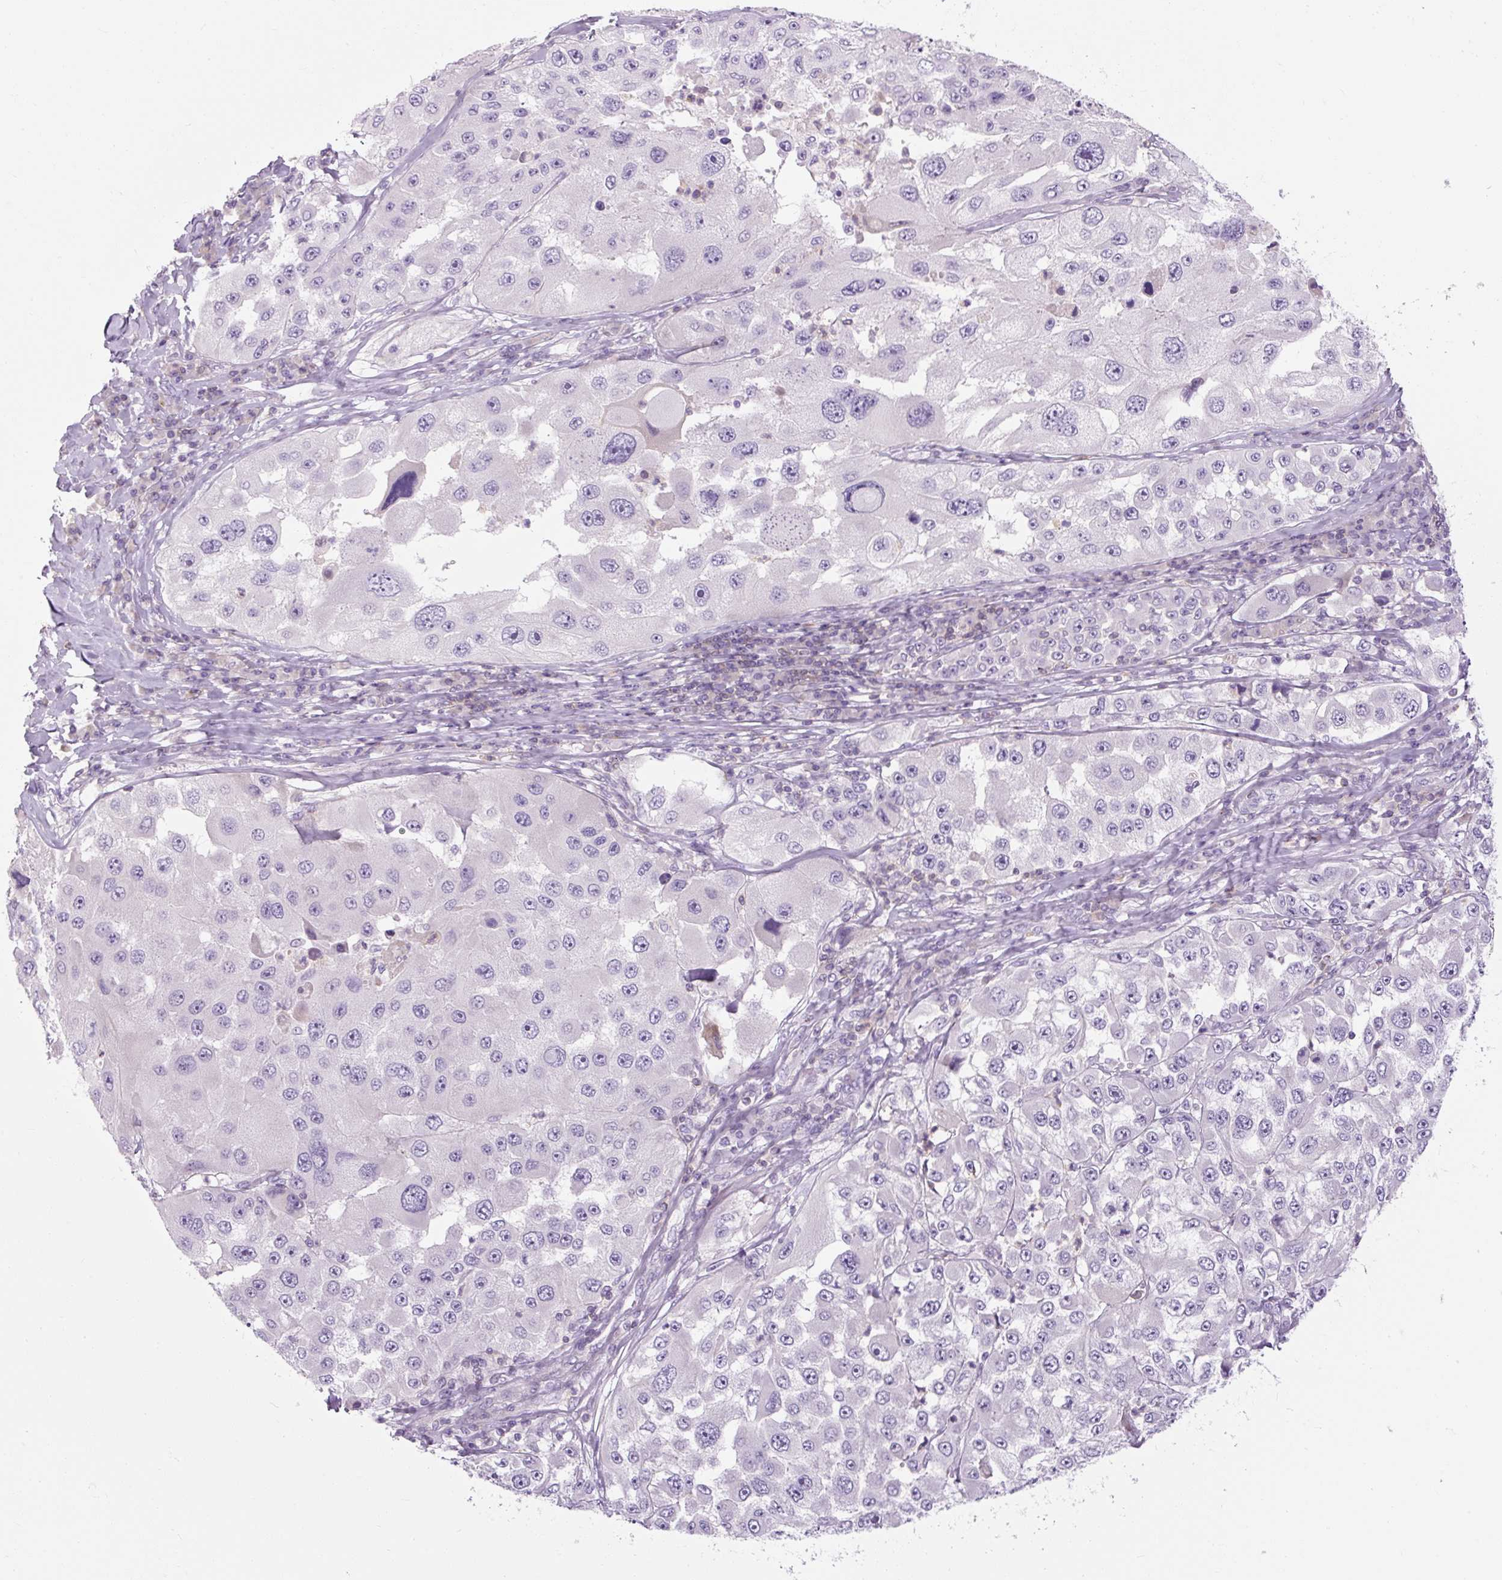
{"staining": {"intensity": "negative", "quantity": "none", "location": "none"}, "tissue": "melanoma", "cell_type": "Tumor cells", "image_type": "cancer", "snomed": [{"axis": "morphology", "description": "Malignant melanoma, Metastatic site"}, {"axis": "topography", "description": "Lymph node"}], "caption": "Malignant melanoma (metastatic site) was stained to show a protein in brown. There is no significant positivity in tumor cells.", "gene": "TIGD2", "patient": {"sex": "male", "age": 62}}